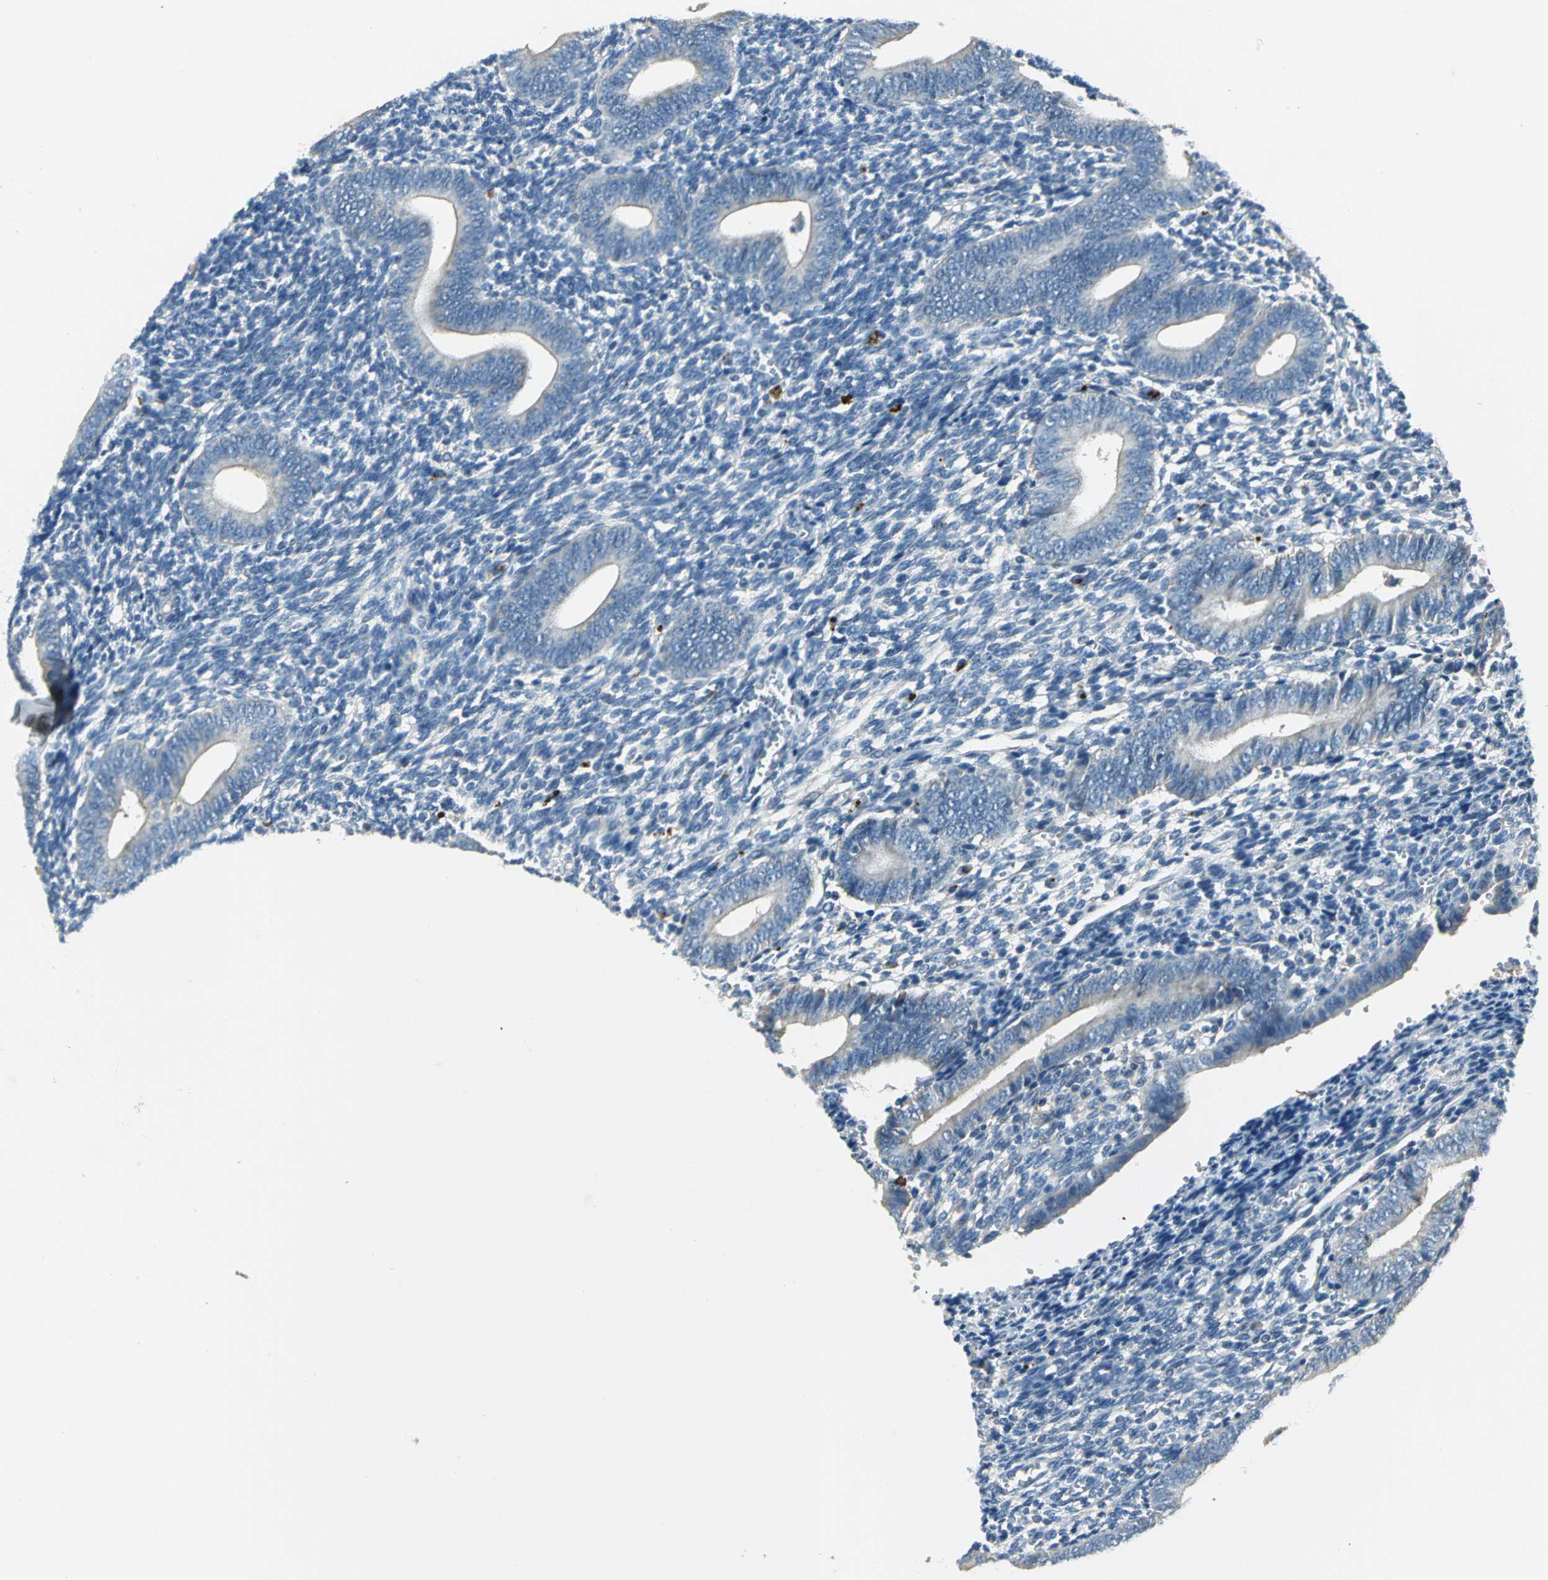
{"staining": {"intensity": "negative", "quantity": "none", "location": "none"}, "tissue": "endometrium", "cell_type": "Cells in endometrial stroma", "image_type": "normal", "snomed": [{"axis": "morphology", "description": "Normal tissue, NOS"}, {"axis": "topography", "description": "Uterus"}, {"axis": "topography", "description": "Endometrium"}], "caption": "This is an IHC micrograph of benign endometrium. There is no staining in cells in endometrial stroma.", "gene": "SLC16A7", "patient": {"sex": "female", "age": 33}}